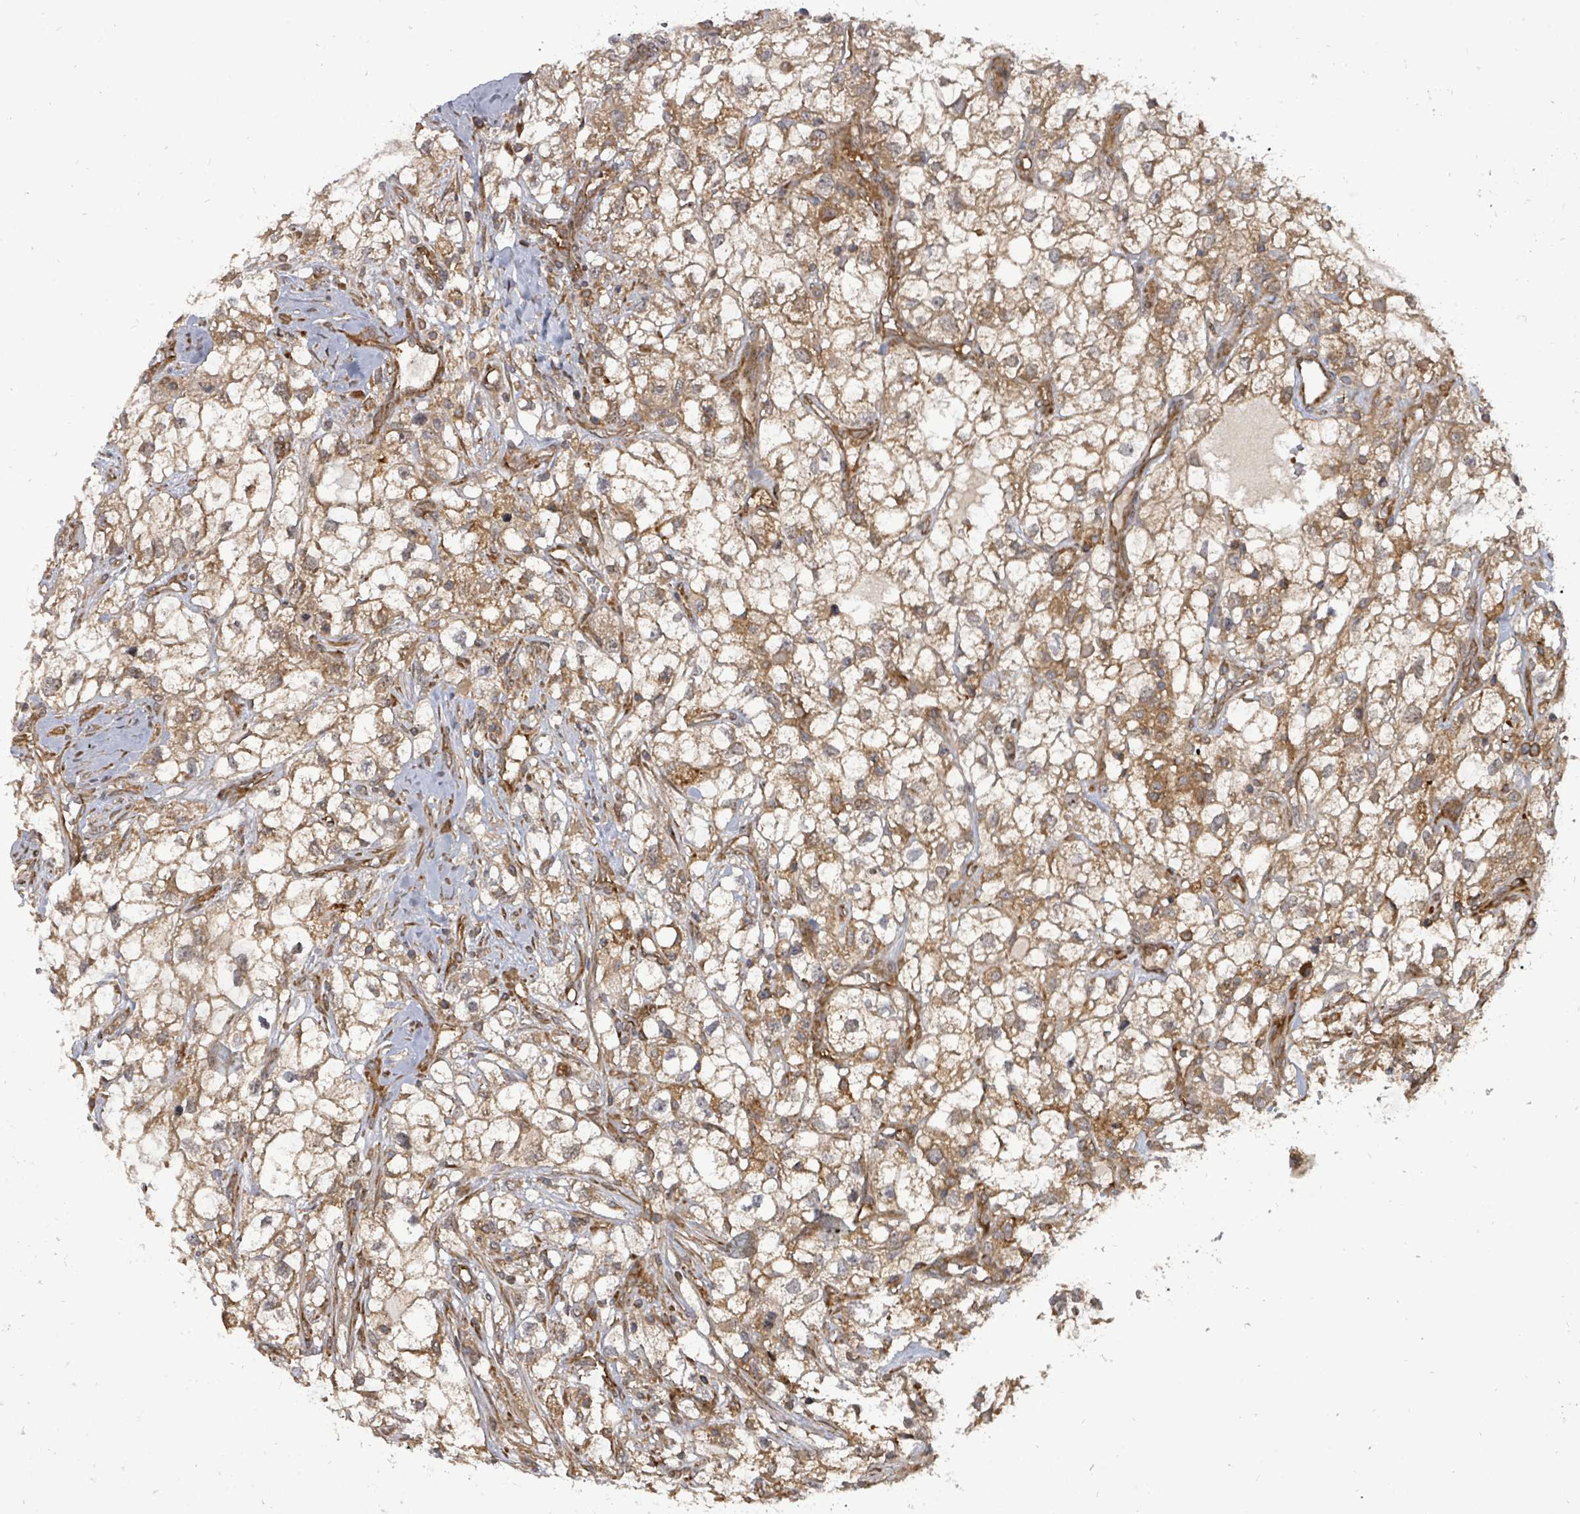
{"staining": {"intensity": "moderate", "quantity": ">75%", "location": "cytoplasmic/membranous"}, "tissue": "renal cancer", "cell_type": "Tumor cells", "image_type": "cancer", "snomed": [{"axis": "morphology", "description": "Adenocarcinoma, NOS"}, {"axis": "topography", "description": "Kidney"}], "caption": "There is medium levels of moderate cytoplasmic/membranous expression in tumor cells of renal adenocarcinoma, as demonstrated by immunohistochemical staining (brown color).", "gene": "EIF3C", "patient": {"sex": "male", "age": 59}}